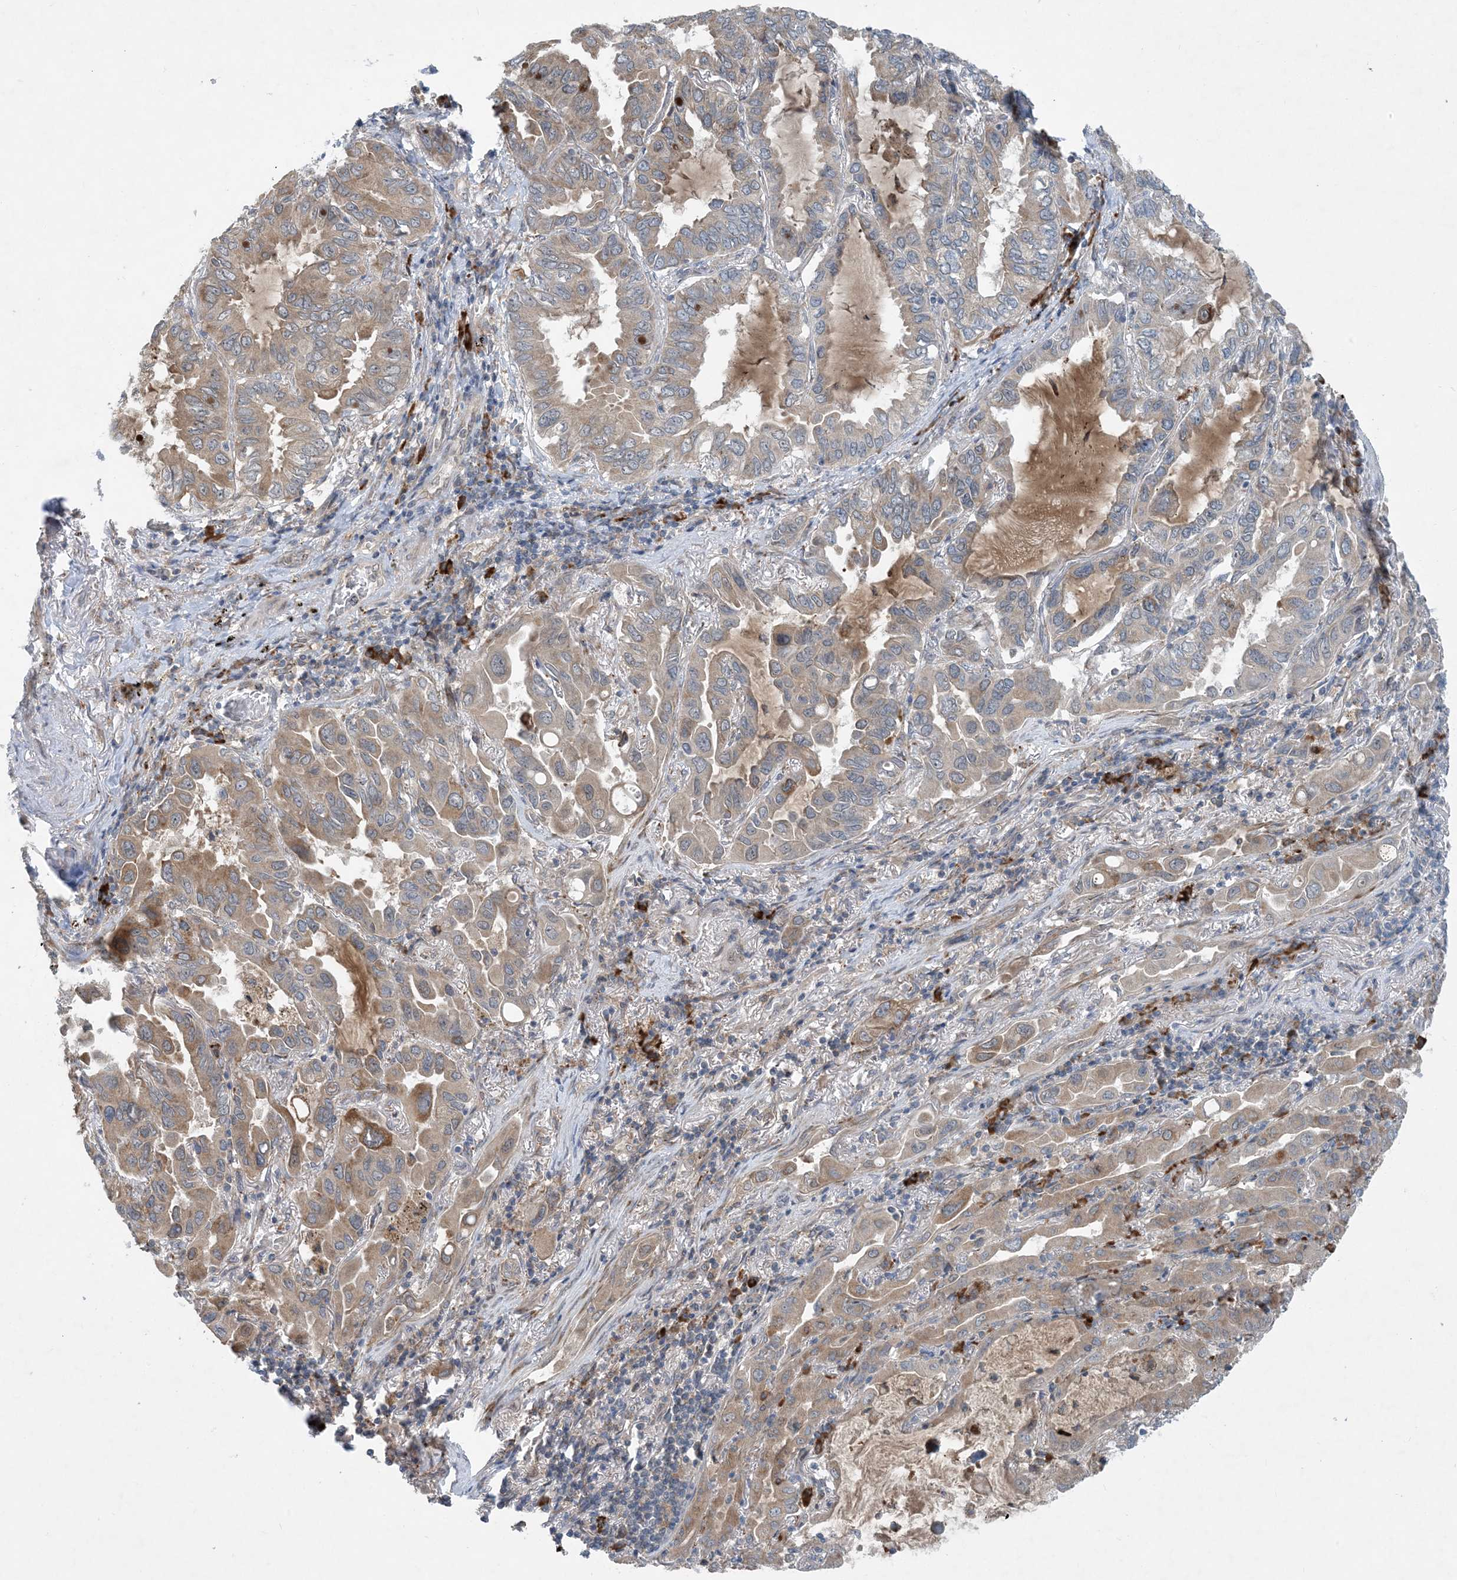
{"staining": {"intensity": "moderate", "quantity": "25%-75%", "location": "cytoplasmic/membranous"}, "tissue": "lung cancer", "cell_type": "Tumor cells", "image_type": "cancer", "snomed": [{"axis": "morphology", "description": "Adenocarcinoma, NOS"}, {"axis": "topography", "description": "Lung"}], "caption": "Protein staining of lung cancer tissue exhibits moderate cytoplasmic/membranous expression in approximately 25%-75% of tumor cells.", "gene": "PHOSPHO2", "patient": {"sex": "male", "age": 64}}